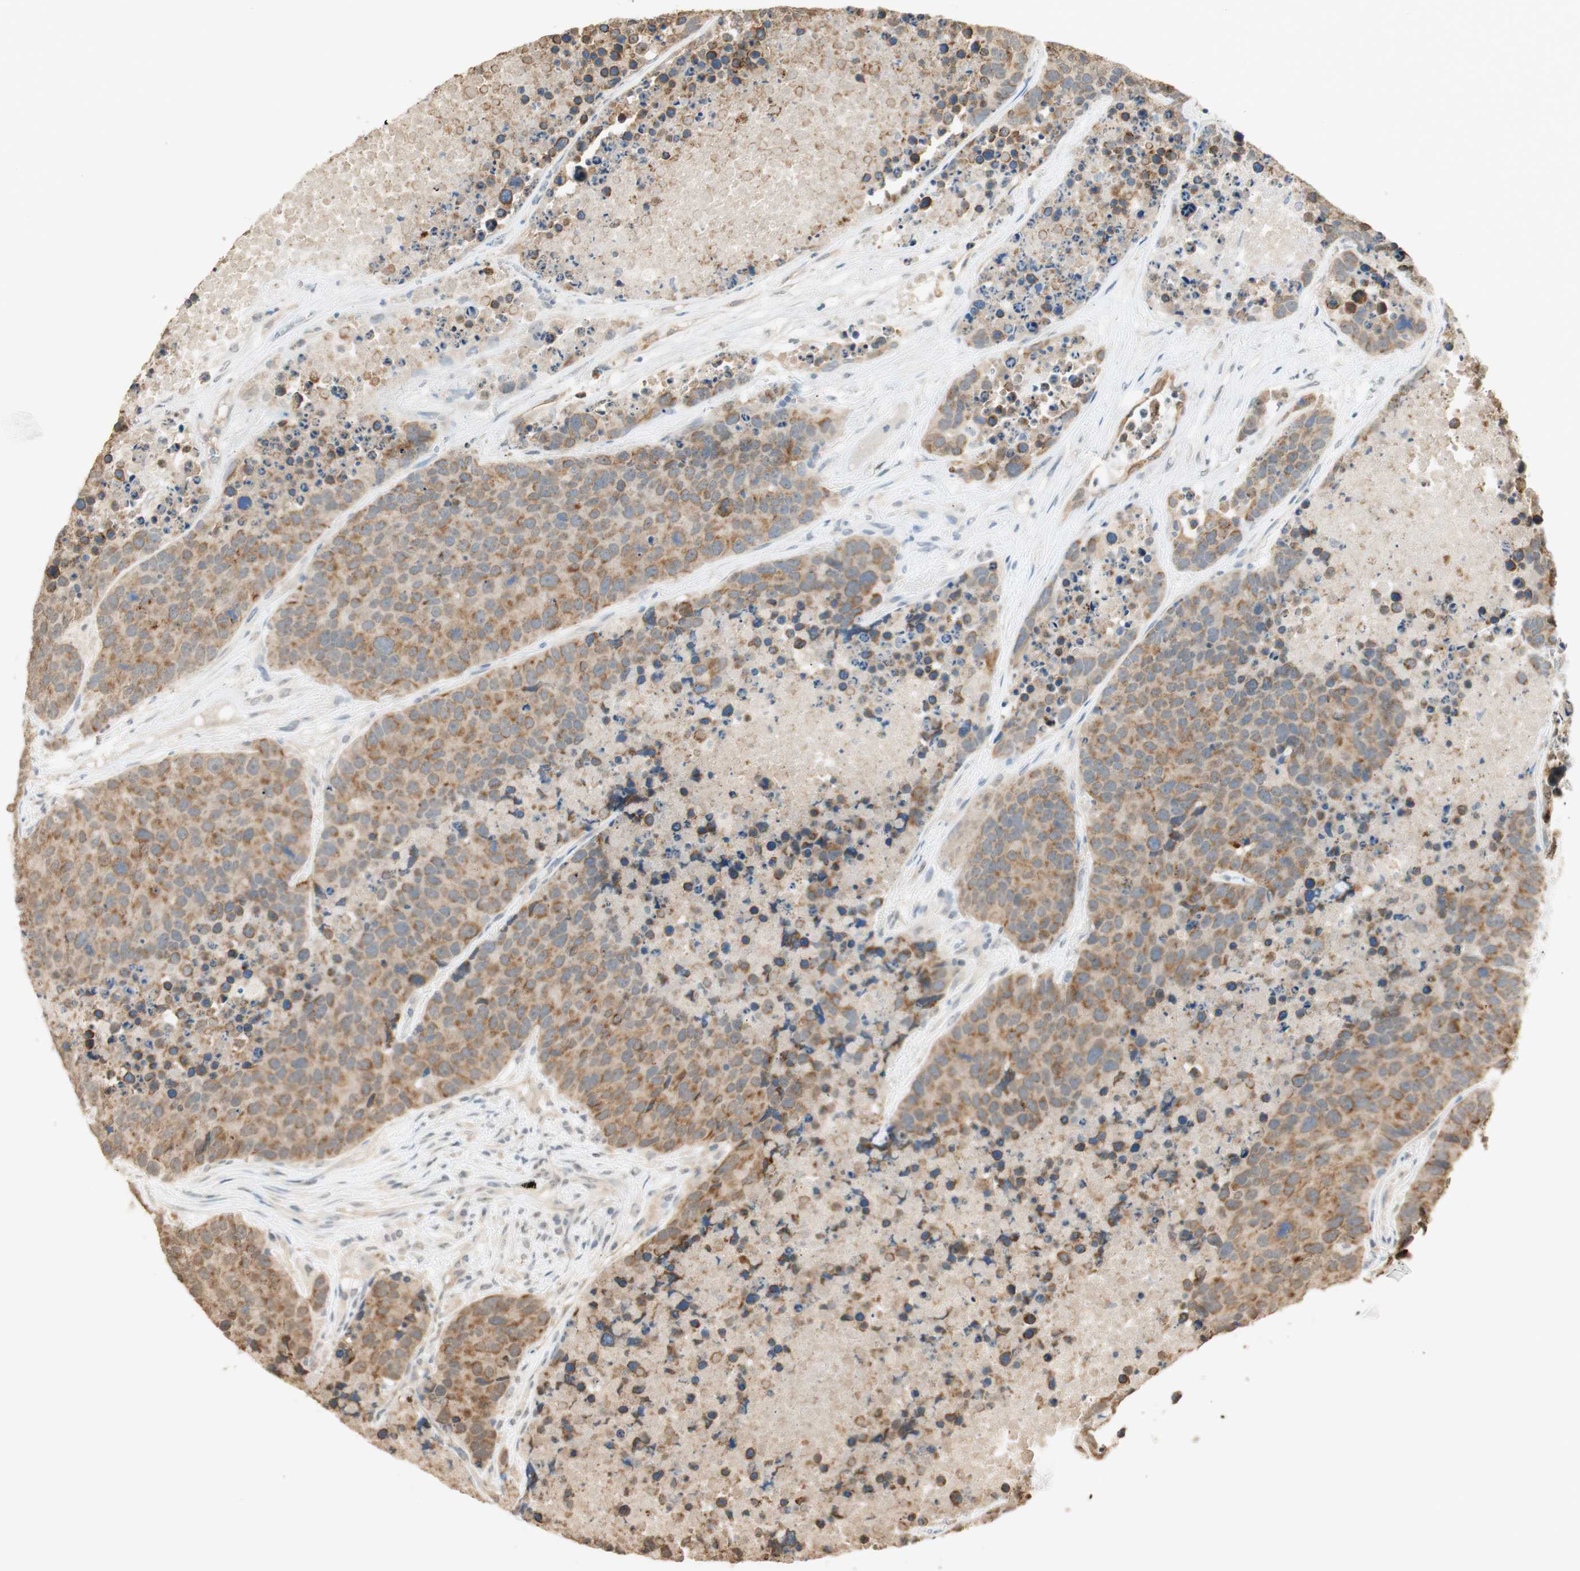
{"staining": {"intensity": "moderate", "quantity": ">75%", "location": "cytoplasmic/membranous"}, "tissue": "carcinoid", "cell_type": "Tumor cells", "image_type": "cancer", "snomed": [{"axis": "morphology", "description": "Carcinoid, malignant, NOS"}, {"axis": "topography", "description": "Lung"}], "caption": "A micrograph showing moderate cytoplasmic/membranous expression in about >75% of tumor cells in carcinoid (malignant), as visualized by brown immunohistochemical staining.", "gene": "SPINT2", "patient": {"sex": "male", "age": 60}}